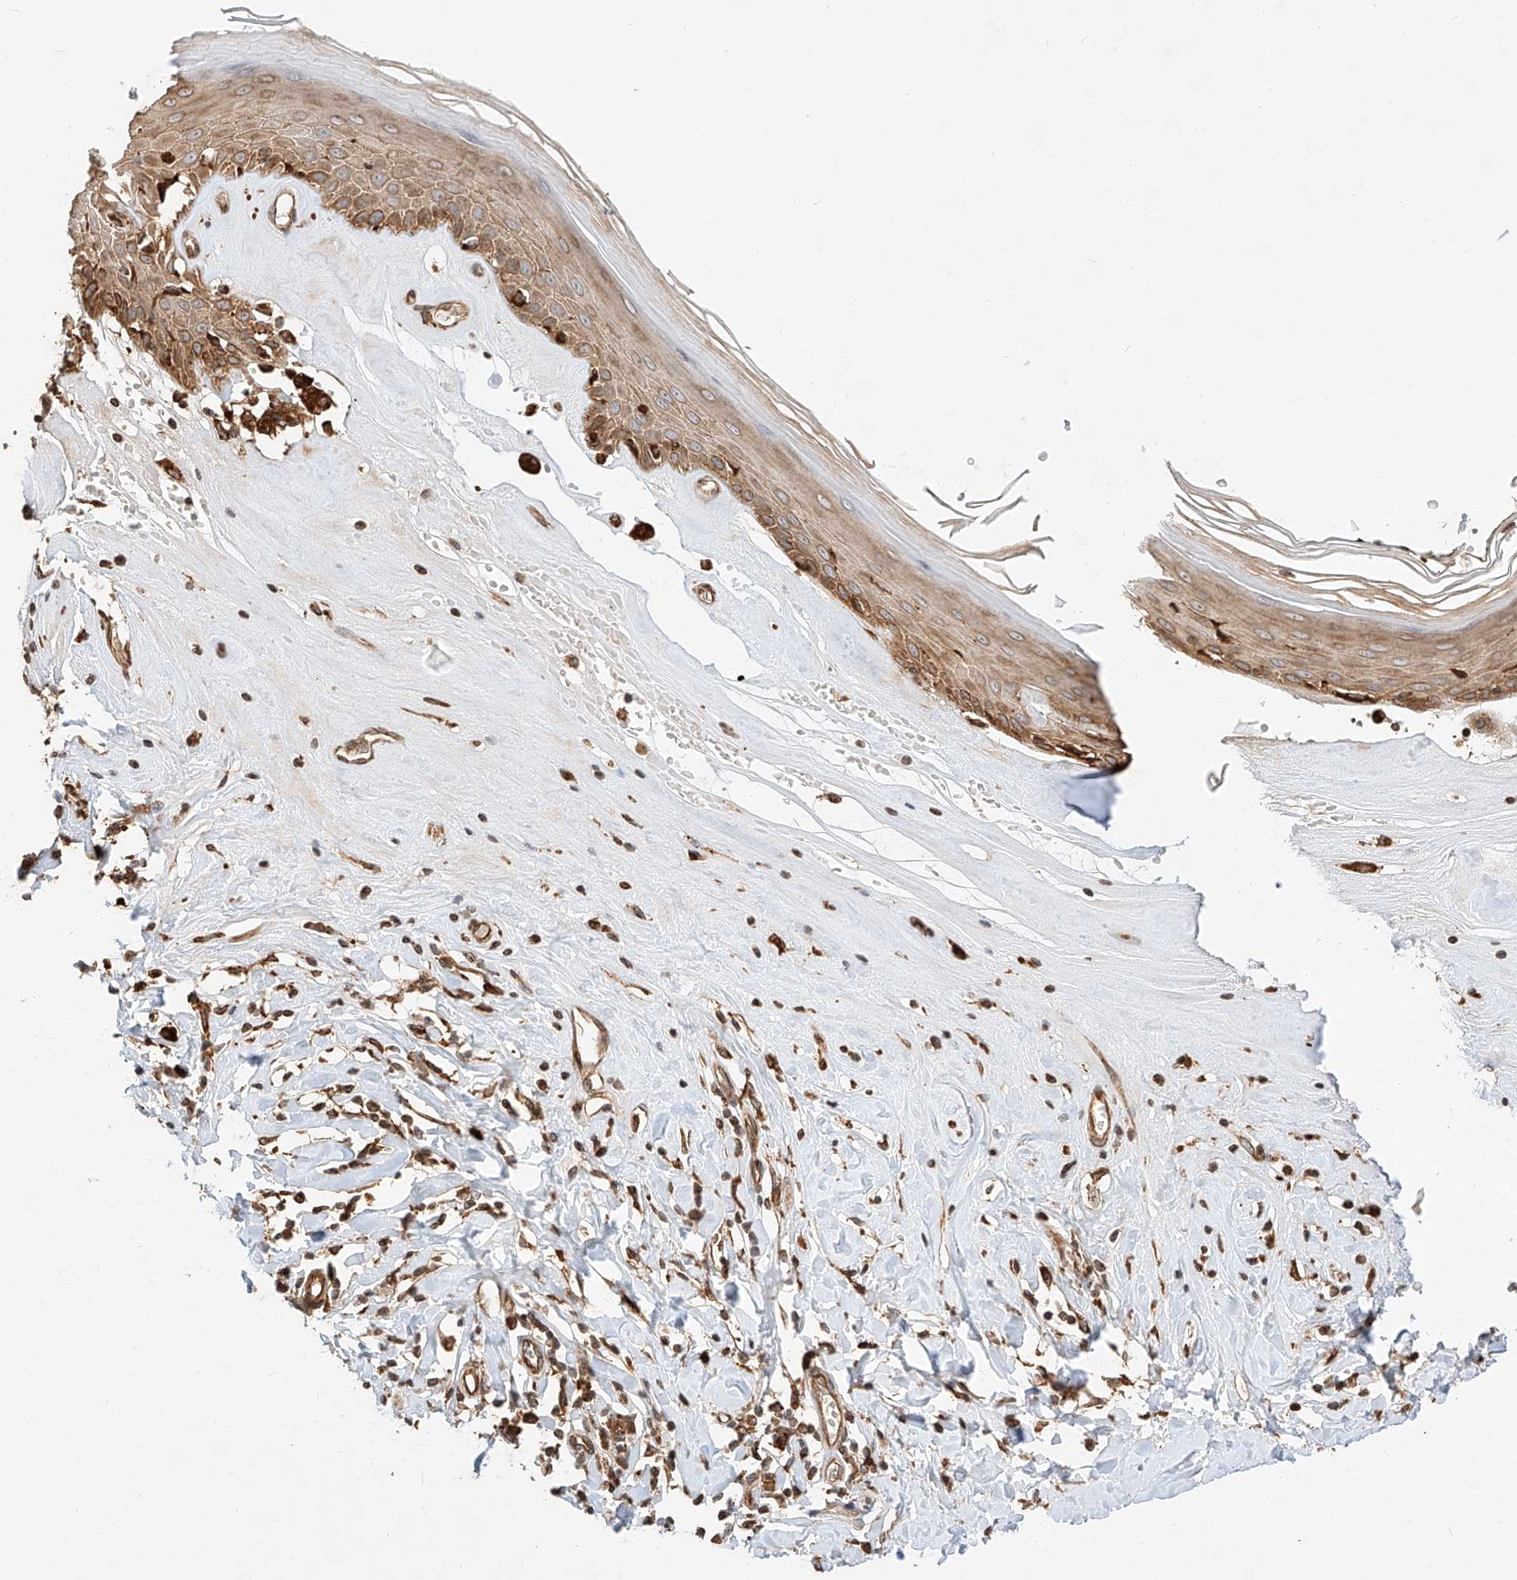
{"staining": {"intensity": "moderate", "quantity": ">75%", "location": "cytoplasmic/membranous"}, "tissue": "skin", "cell_type": "Epidermal cells", "image_type": "normal", "snomed": [{"axis": "morphology", "description": "Normal tissue, NOS"}, {"axis": "morphology", "description": "Inflammation, NOS"}, {"axis": "topography", "description": "Vulva"}], "caption": "Skin stained with DAB (3,3'-diaminobenzidine) immunohistochemistry (IHC) exhibits medium levels of moderate cytoplasmic/membranous staining in about >75% of epidermal cells.", "gene": "ZNF84", "patient": {"sex": "female", "age": 84}}